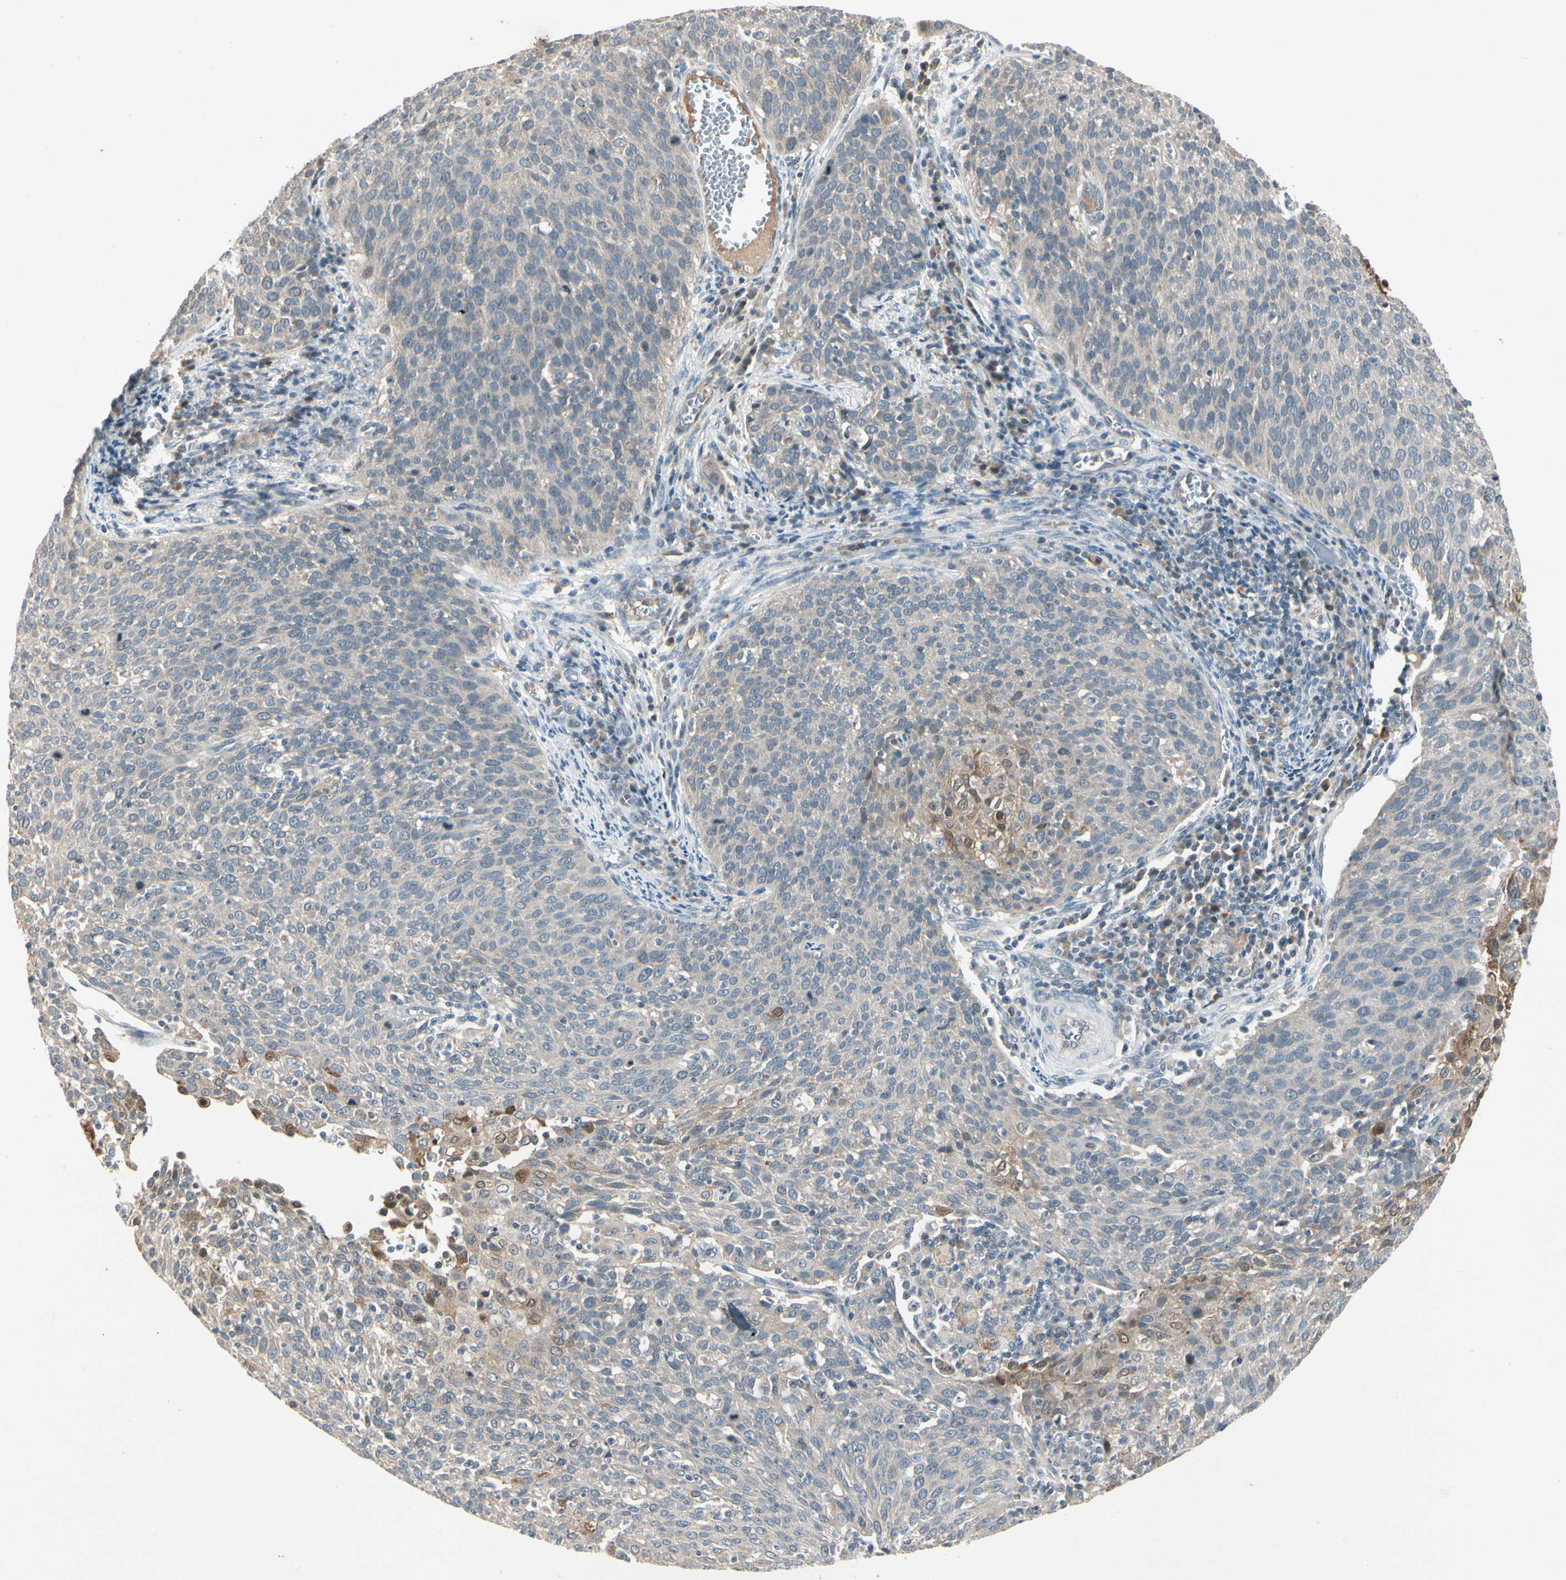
{"staining": {"intensity": "weak", "quantity": ">75%", "location": "cytoplasmic/membranous"}, "tissue": "cervical cancer", "cell_type": "Tumor cells", "image_type": "cancer", "snomed": [{"axis": "morphology", "description": "Squamous cell carcinoma, NOS"}, {"axis": "topography", "description": "Cervix"}], "caption": "Immunohistochemical staining of cervical cancer (squamous cell carcinoma) reveals low levels of weak cytoplasmic/membranous protein staining in about >75% of tumor cells.", "gene": "ICAM5", "patient": {"sex": "female", "age": 38}}